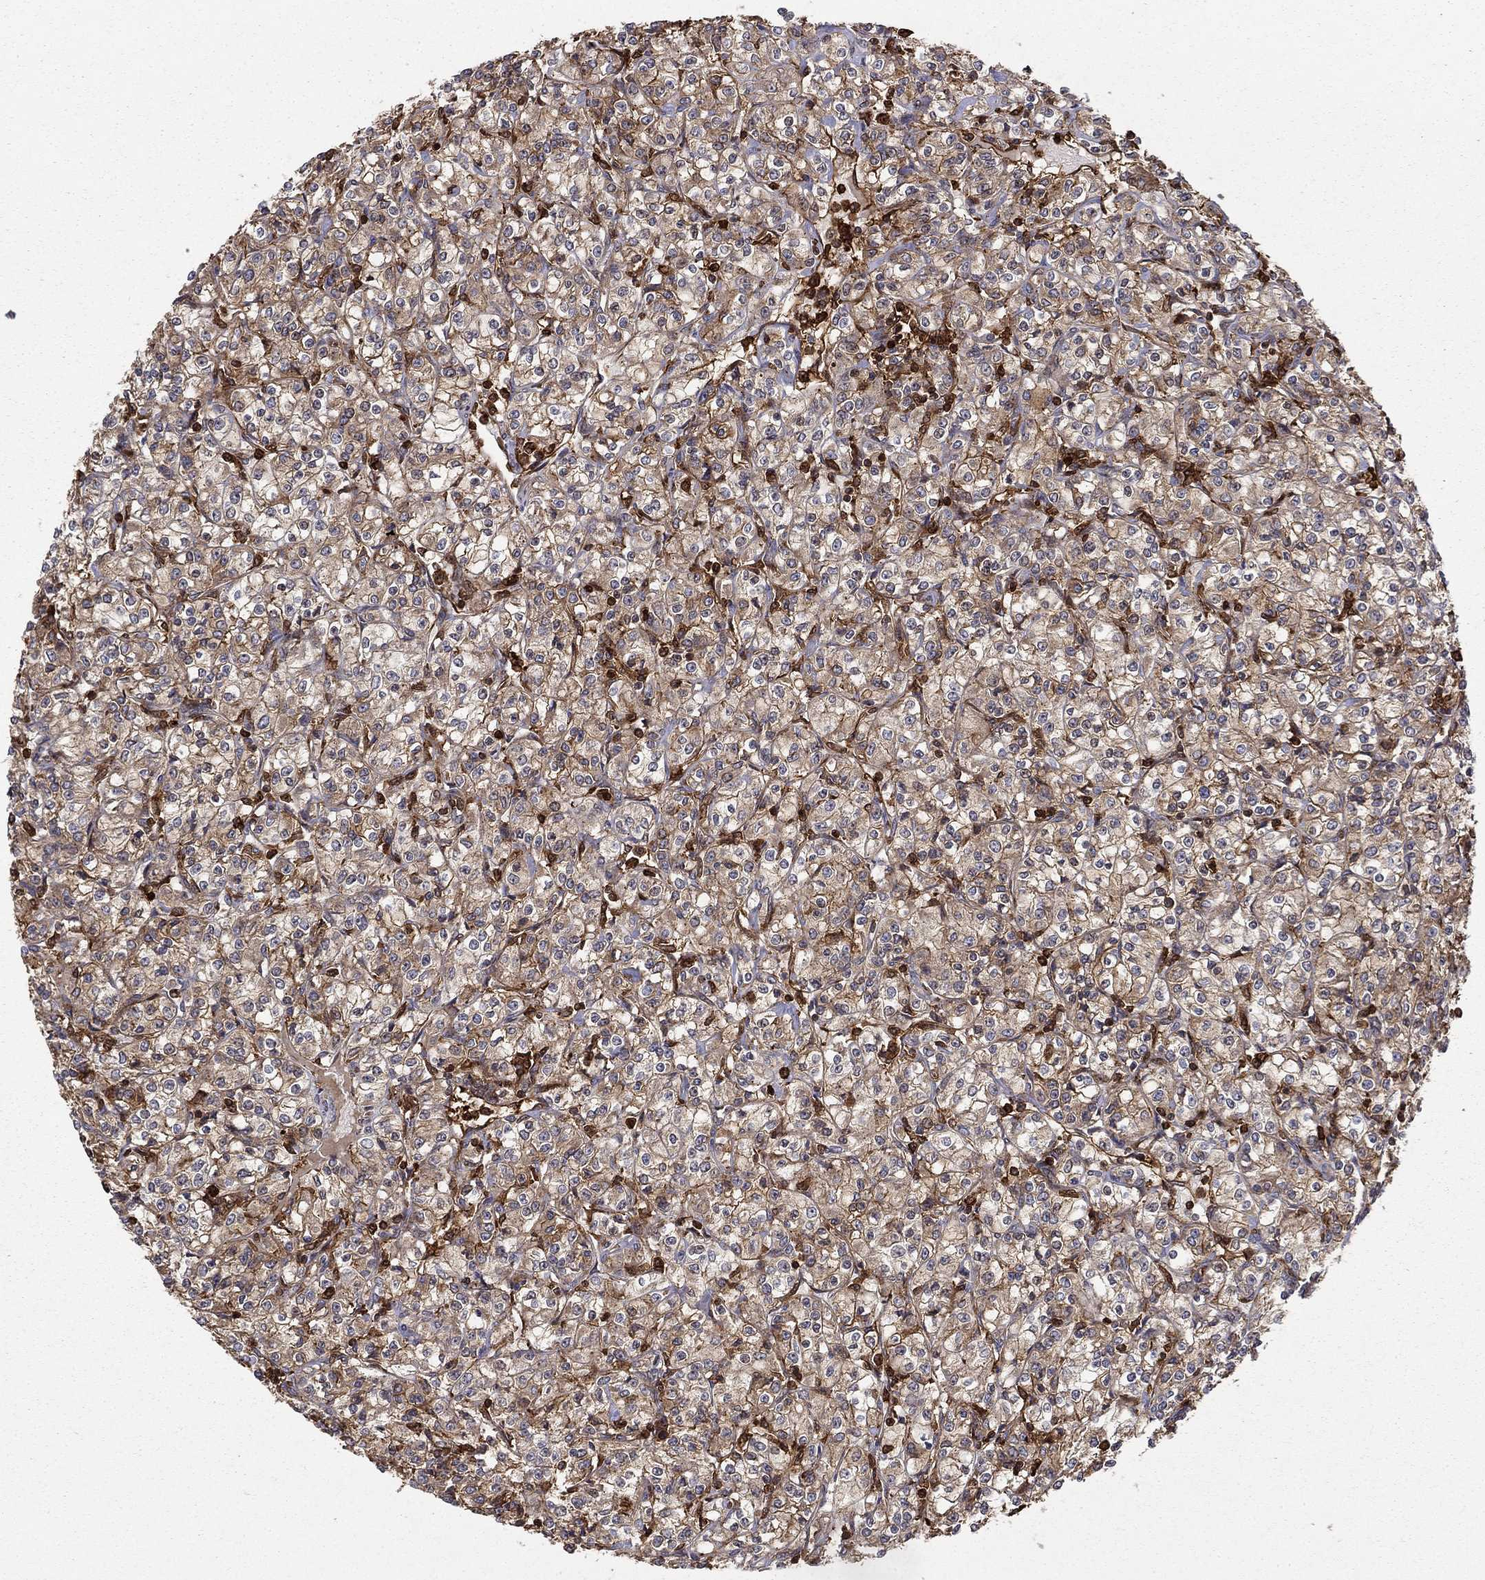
{"staining": {"intensity": "moderate", "quantity": ">75%", "location": "cytoplasmic/membranous"}, "tissue": "renal cancer", "cell_type": "Tumor cells", "image_type": "cancer", "snomed": [{"axis": "morphology", "description": "Adenocarcinoma, NOS"}, {"axis": "topography", "description": "Kidney"}], "caption": "DAB immunohistochemical staining of renal cancer reveals moderate cytoplasmic/membranous protein positivity in approximately >75% of tumor cells.", "gene": "ADM", "patient": {"sex": "male", "age": 77}}